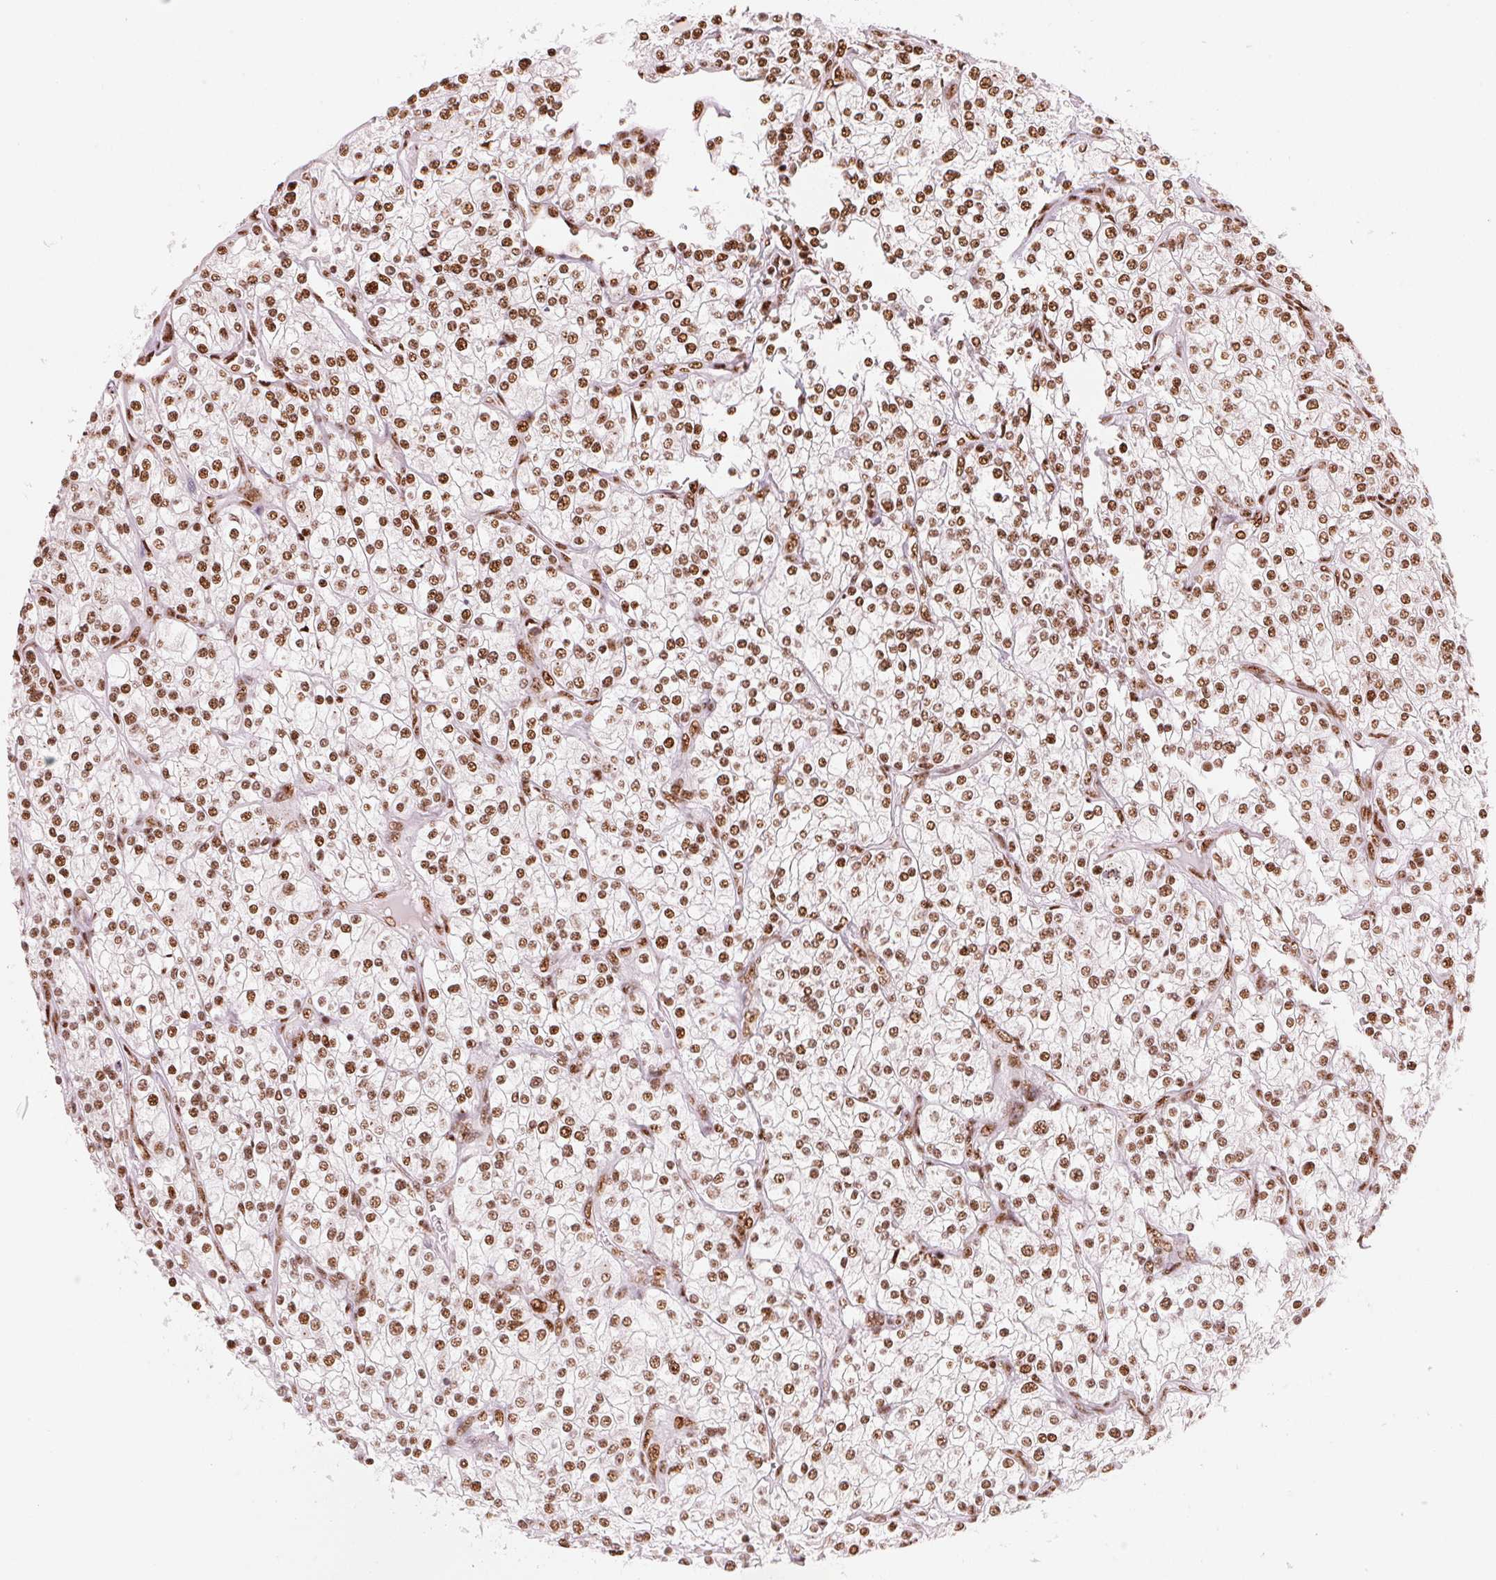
{"staining": {"intensity": "moderate", "quantity": ">75%", "location": "nuclear"}, "tissue": "renal cancer", "cell_type": "Tumor cells", "image_type": "cancer", "snomed": [{"axis": "morphology", "description": "Adenocarcinoma, NOS"}, {"axis": "topography", "description": "Kidney"}], "caption": "Moderate nuclear expression for a protein is present in about >75% of tumor cells of renal cancer (adenocarcinoma) using immunohistochemistry.", "gene": "NXF1", "patient": {"sex": "male", "age": 80}}